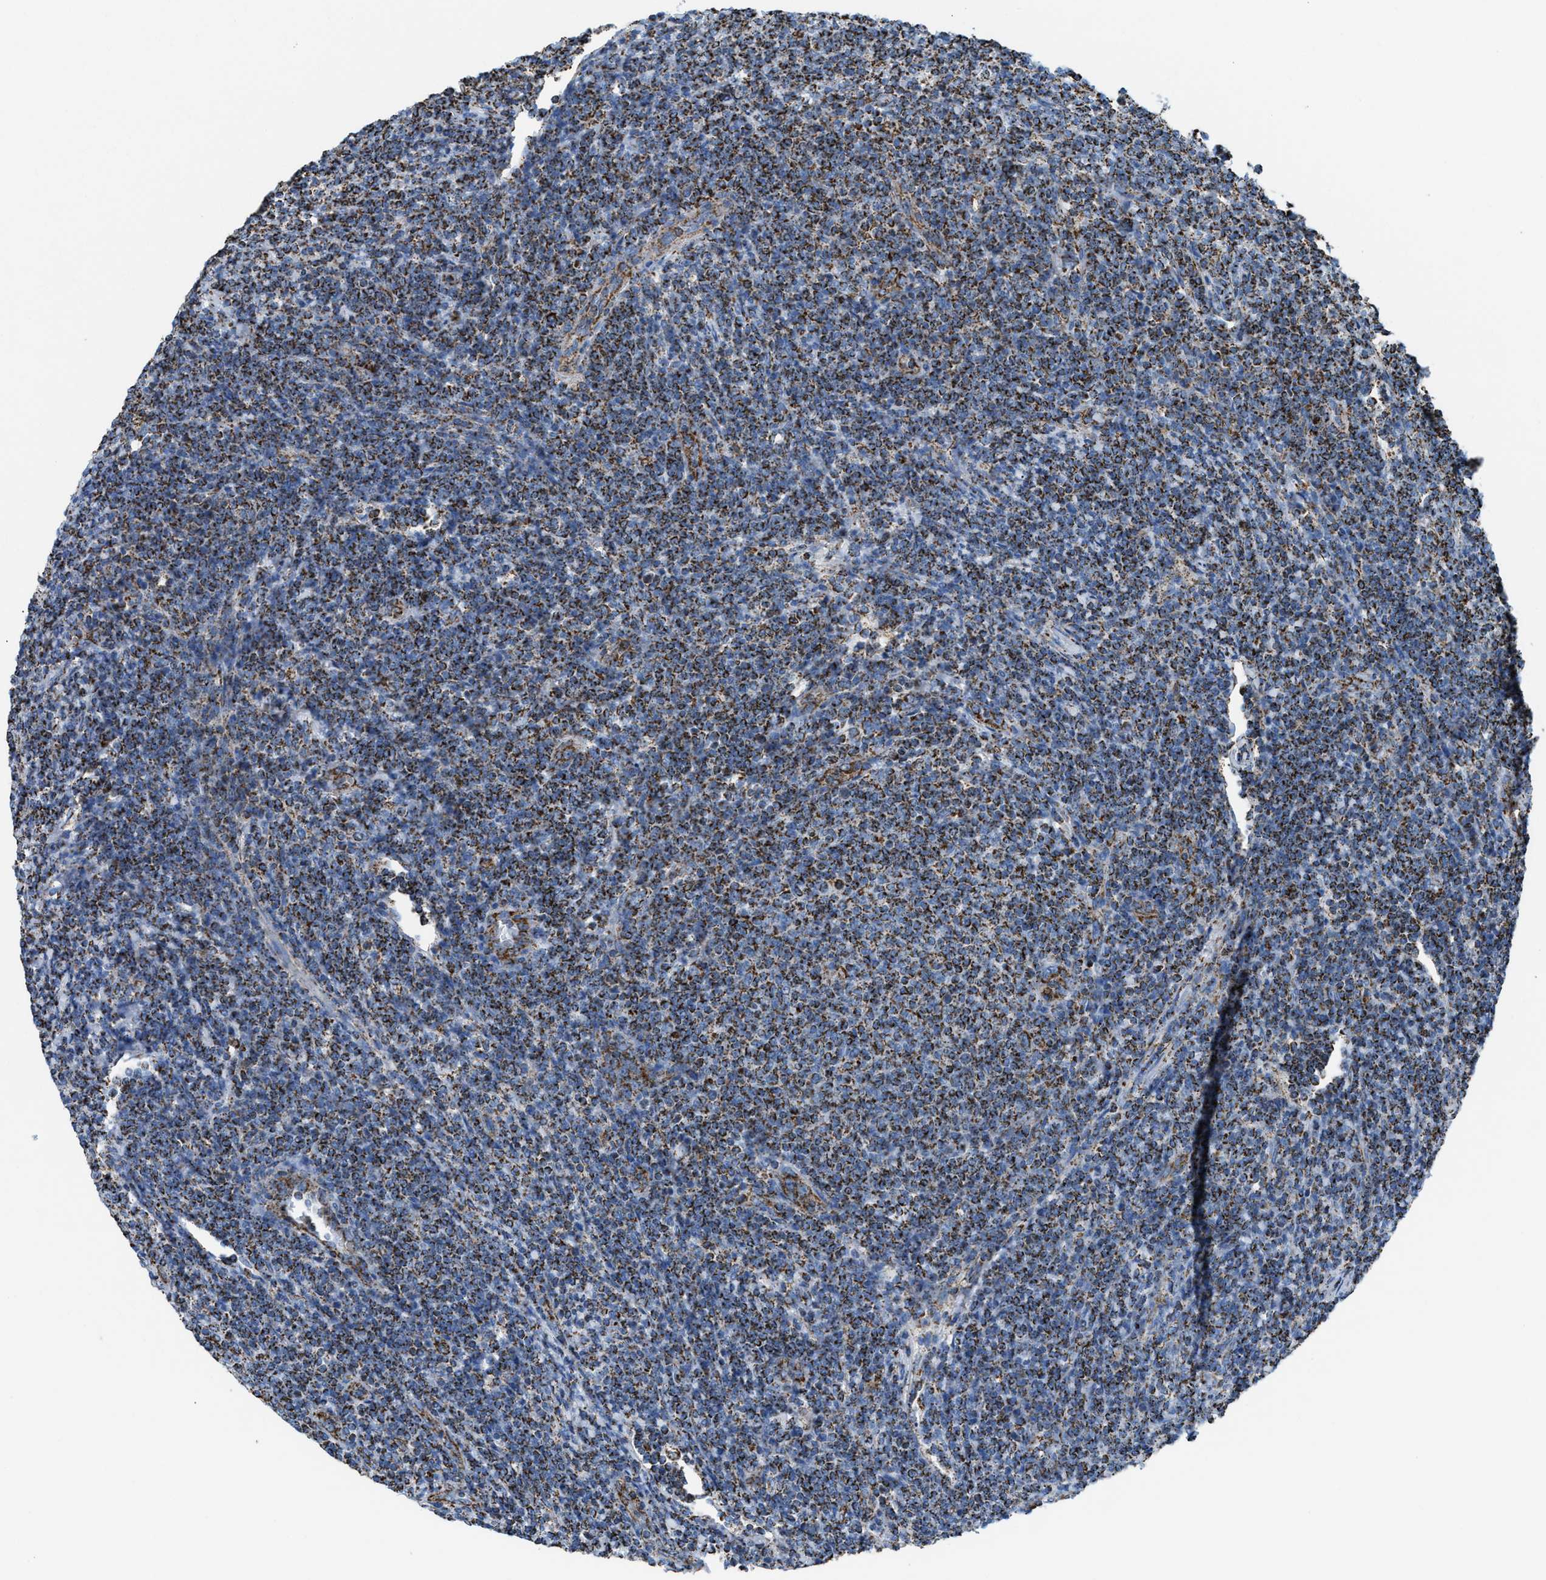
{"staining": {"intensity": "moderate", "quantity": ">75%", "location": "cytoplasmic/membranous"}, "tissue": "lymphoma", "cell_type": "Tumor cells", "image_type": "cancer", "snomed": [{"axis": "morphology", "description": "Malignant lymphoma, non-Hodgkin's type, Low grade"}, {"axis": "topography", "description": "Lymph node"}], "caption": "An IHC histopathology image of tumor tissue is shown. Protein staining in brown labels moderate cytoplasmic/membranous positivity in lymphoma within tumor cells. The staining was performed using DAB (3,3'-diaminobenzidine) to visualize the protein expression in brown, while the nuclei were stained in blue with hematoxylin (Magnification: 20x).", "gene": "ECHS1", "patient": {"sex": "male", "age": 66}}